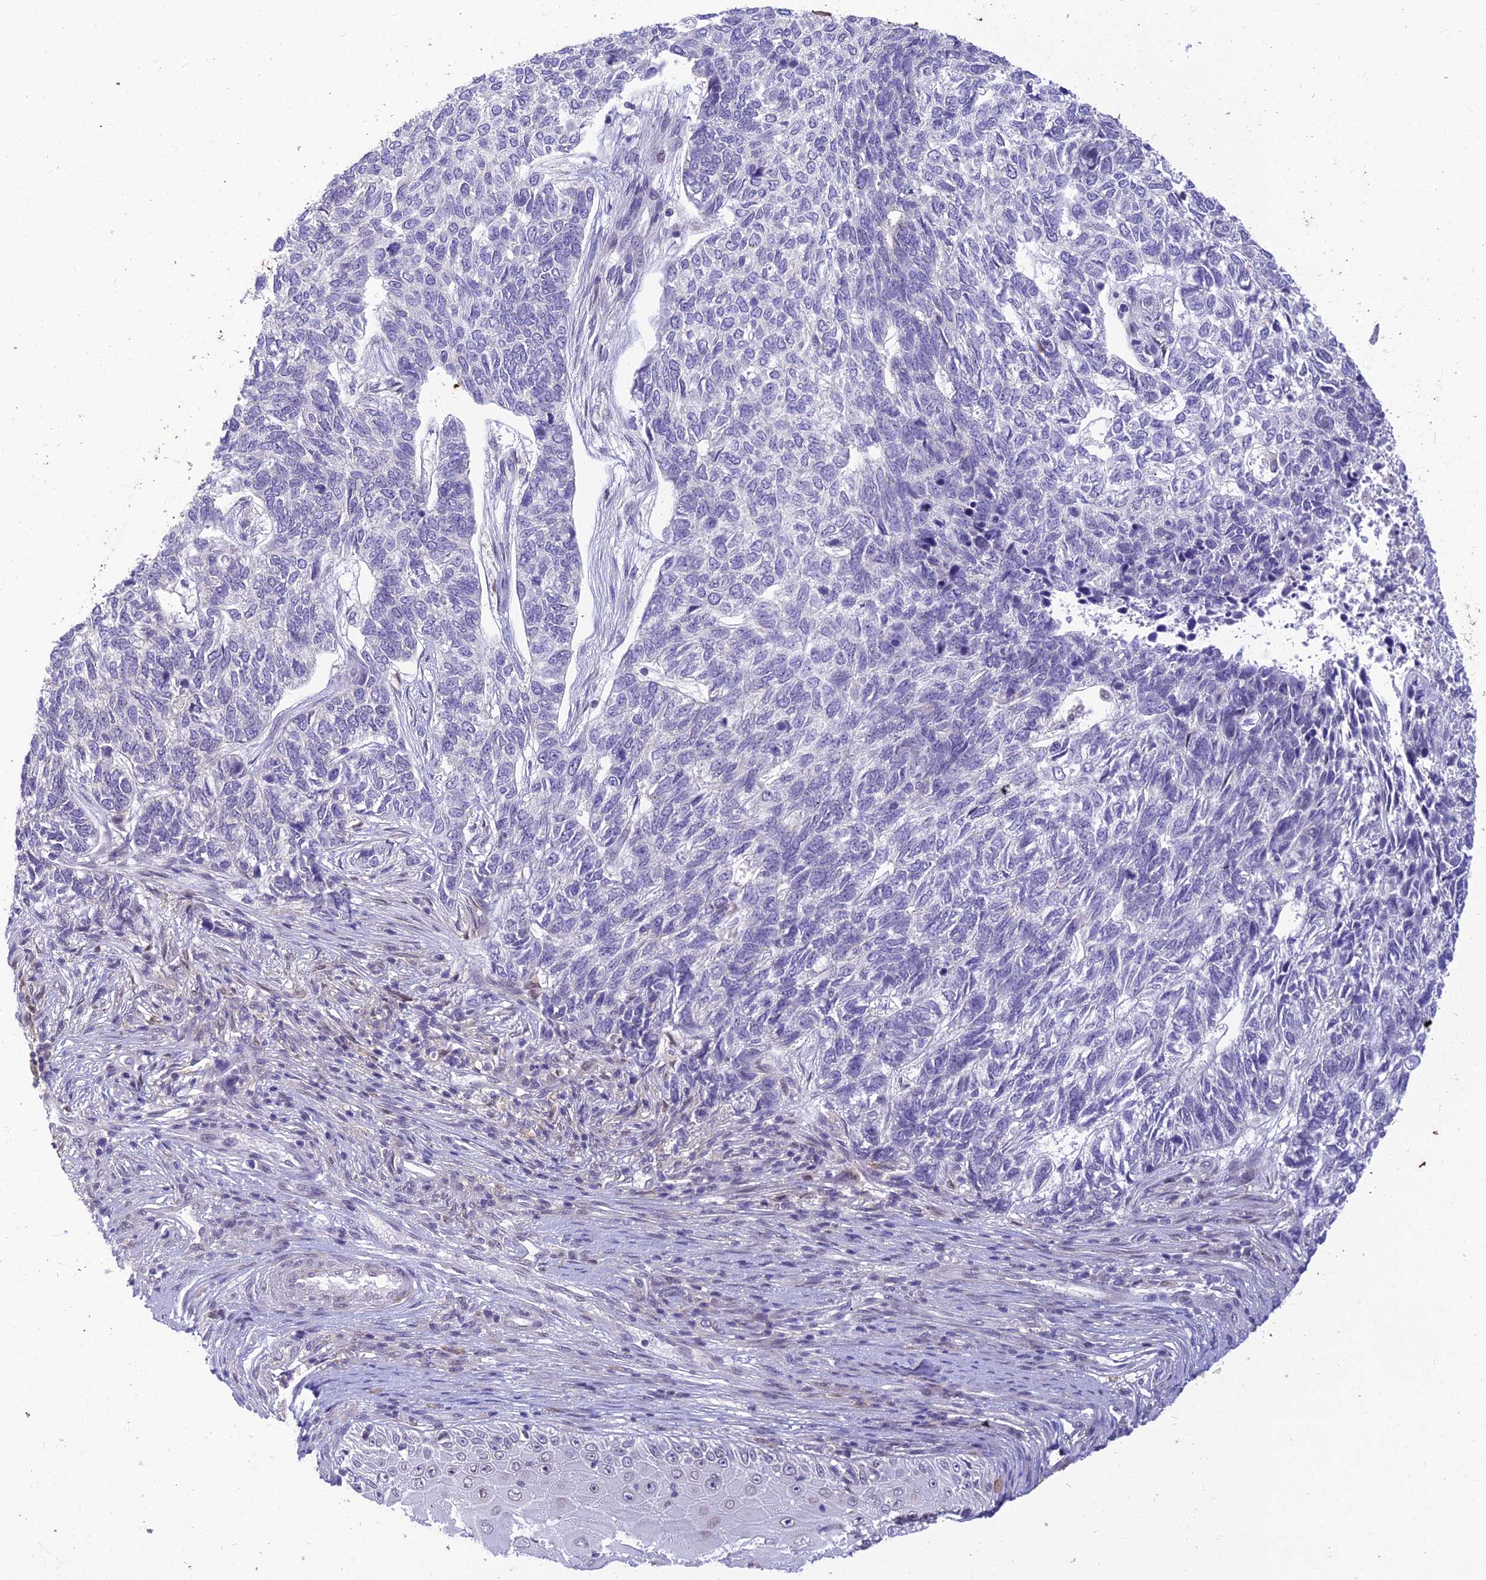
{"staining": {"intensity": "negative", "quantity": "none", "location": "none"}, "tissue": "skin cancer", "cell_type": "Tumor cells", "image_type": "cancer", "snomed": [{"axis": "morphology", "description": "Basal cell carcinoma"}, {"axis": "topography", "description": "Skin"}], "caption": "Immunohistochemical staining of human skin basal cell carcinoma exhibits no significant positivity in tumor cells.", "gene": "BMT2", "patient": {"sex": "female", "age": 65}}